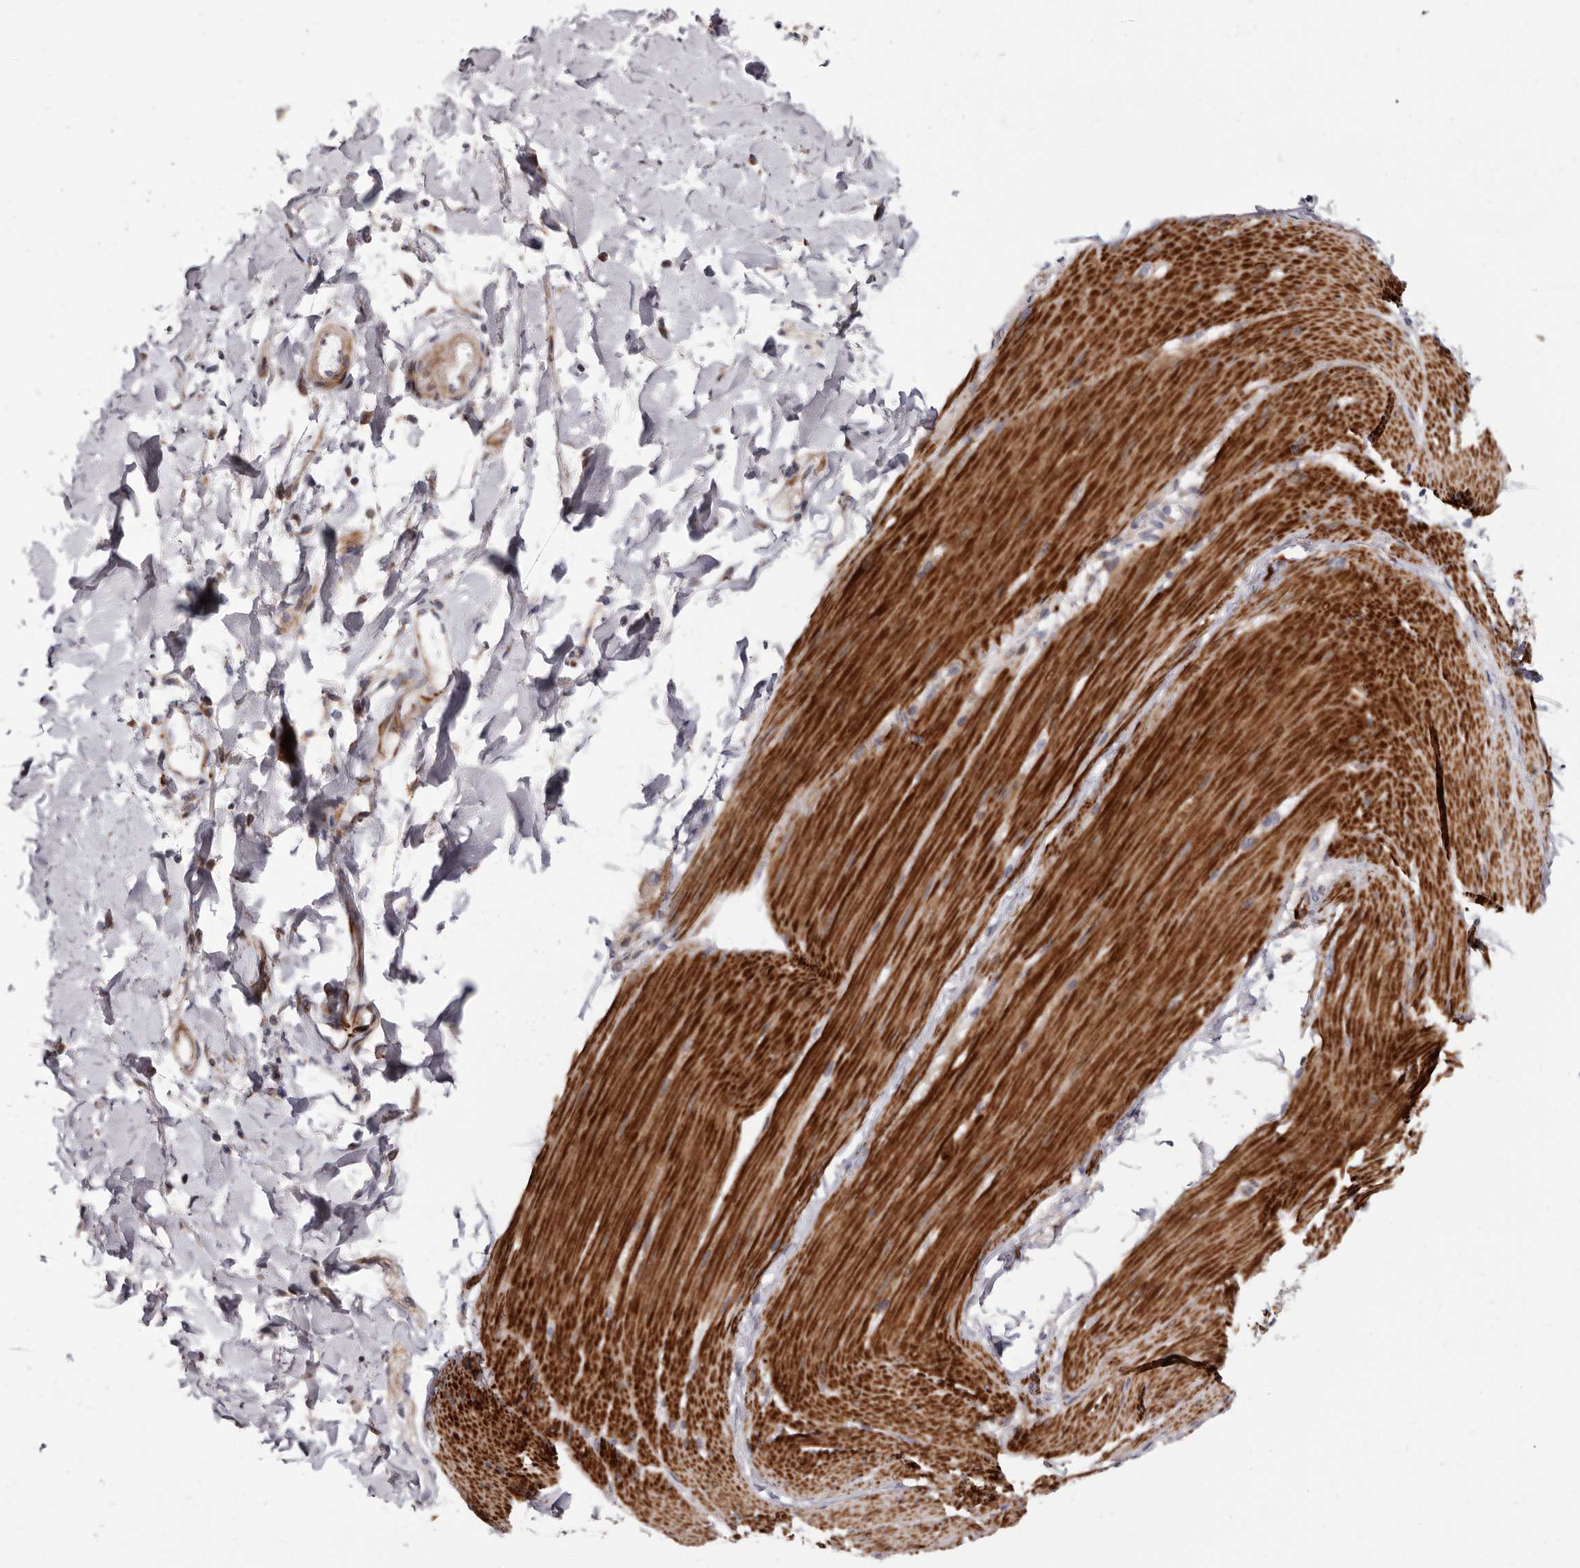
{"staining": {"intensity": "strong", "quantity": ">75%", "location": "cytoplasmic/membranous"}, "tissue": "smooth muscle", "cell_type": "Smooth muscle cells", "image_type": "normal", "snomed": [{"axis": "morphology", "description": "Normal tissue, NOS"}, {"axis": "topography", "description": "Smooth muscle"}, {"axis": "topography", "description": "Small intestine"}], "caption": "Unremarkable smooth muscle exhibits strong cytoplasmic/membranous staining in approximately >75% of smooth muscle cells.", "gene": "AIDA", "patient": {"sex": "female", "age": 84}}